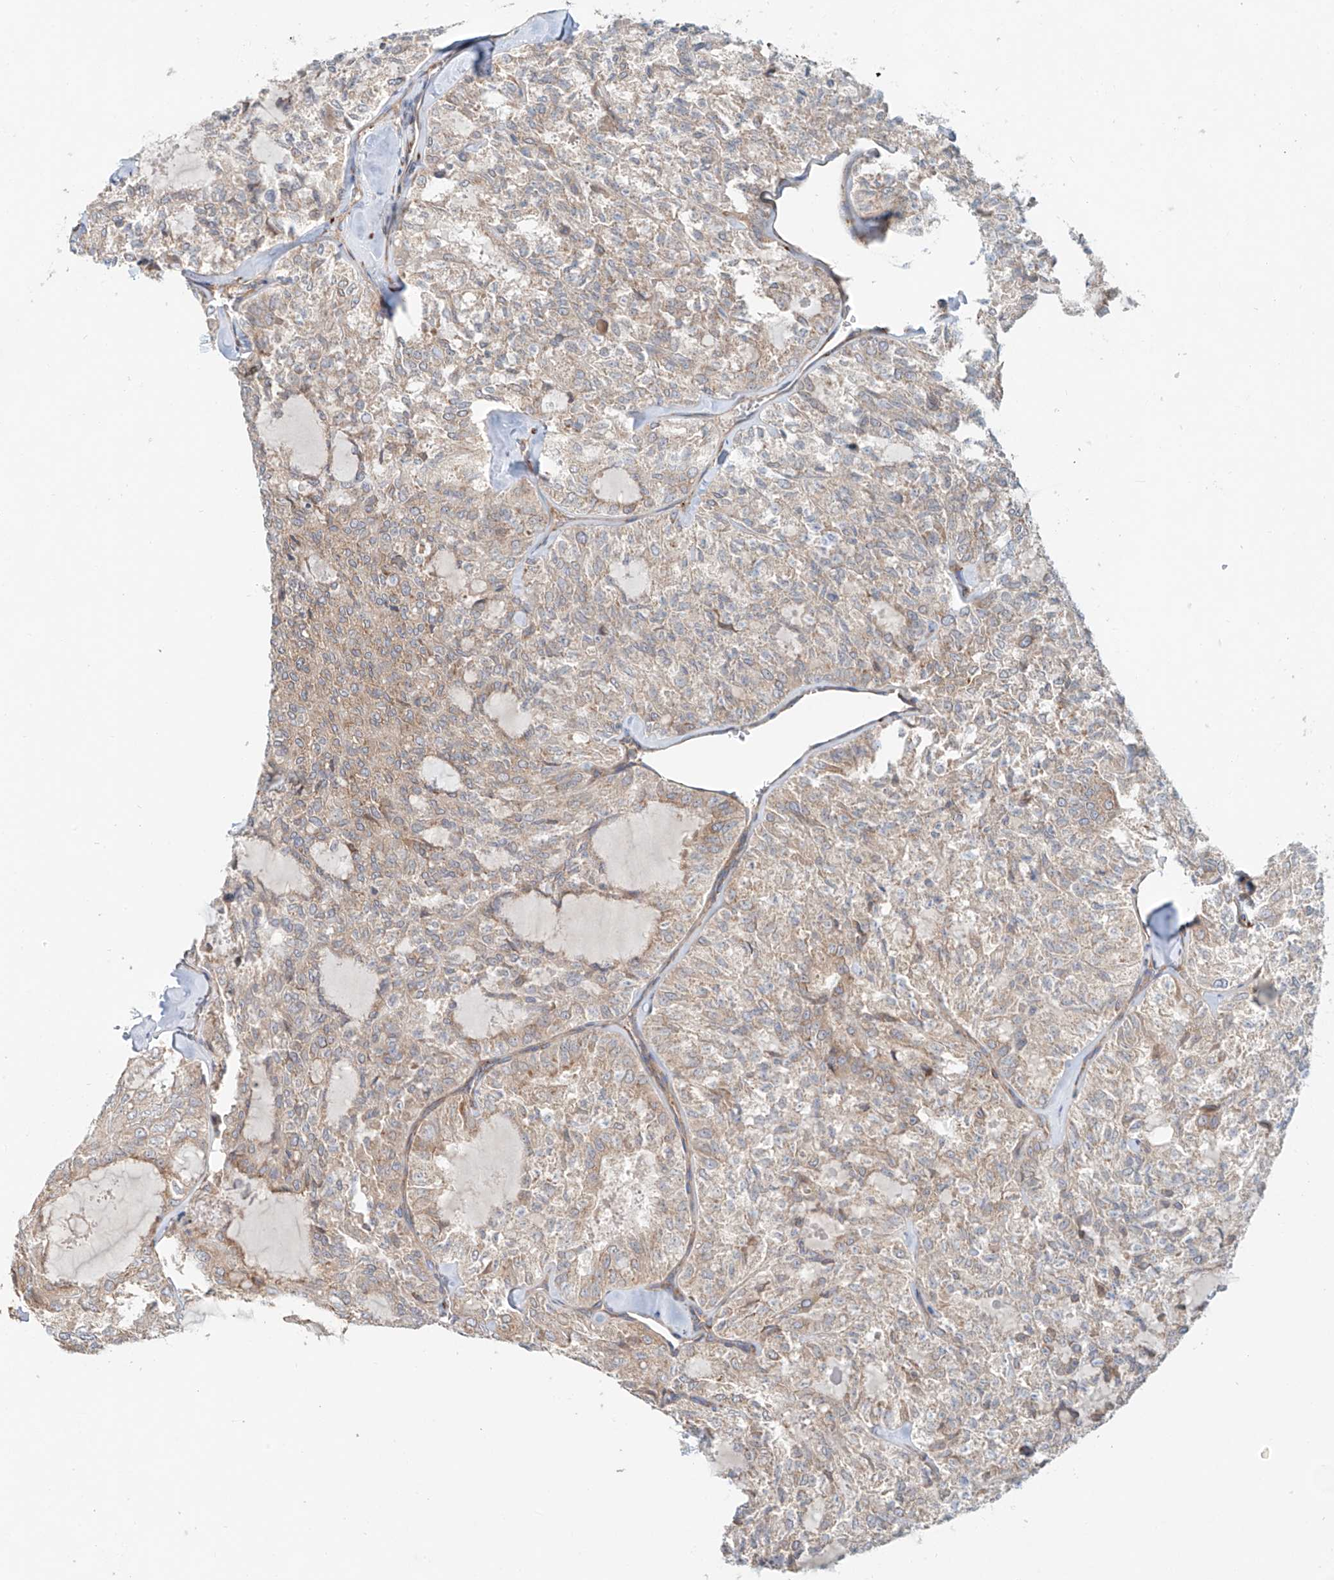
{"staining": {"intensity": "weak", "quantity": ">75%", "location": "cytoplasmic/membranous"}, "tissue": "thyroid cancer", "cell_type": "Tumor cells", "image_type": "cancer", "snomed": [{"axis": "morphology", "description": "Follicular adenoma carcinoma, NOS"}, {"axis": "topography", "description": "Thyroid gland"}], "caption": "Immunohistochemistry photomicrograph of neoplastic tissue: human thyroid follicular adenoma carcinoma stained using immunohistochemistry (IHC) reveals low levels of weak protein expression localized specifically in the cytoplasmic/membranous of tumor cells, appearing as a cytoplasmic/membranous brown color.", "gene": "SNAP29", "patient": {"sex": "male", "age": 75}}